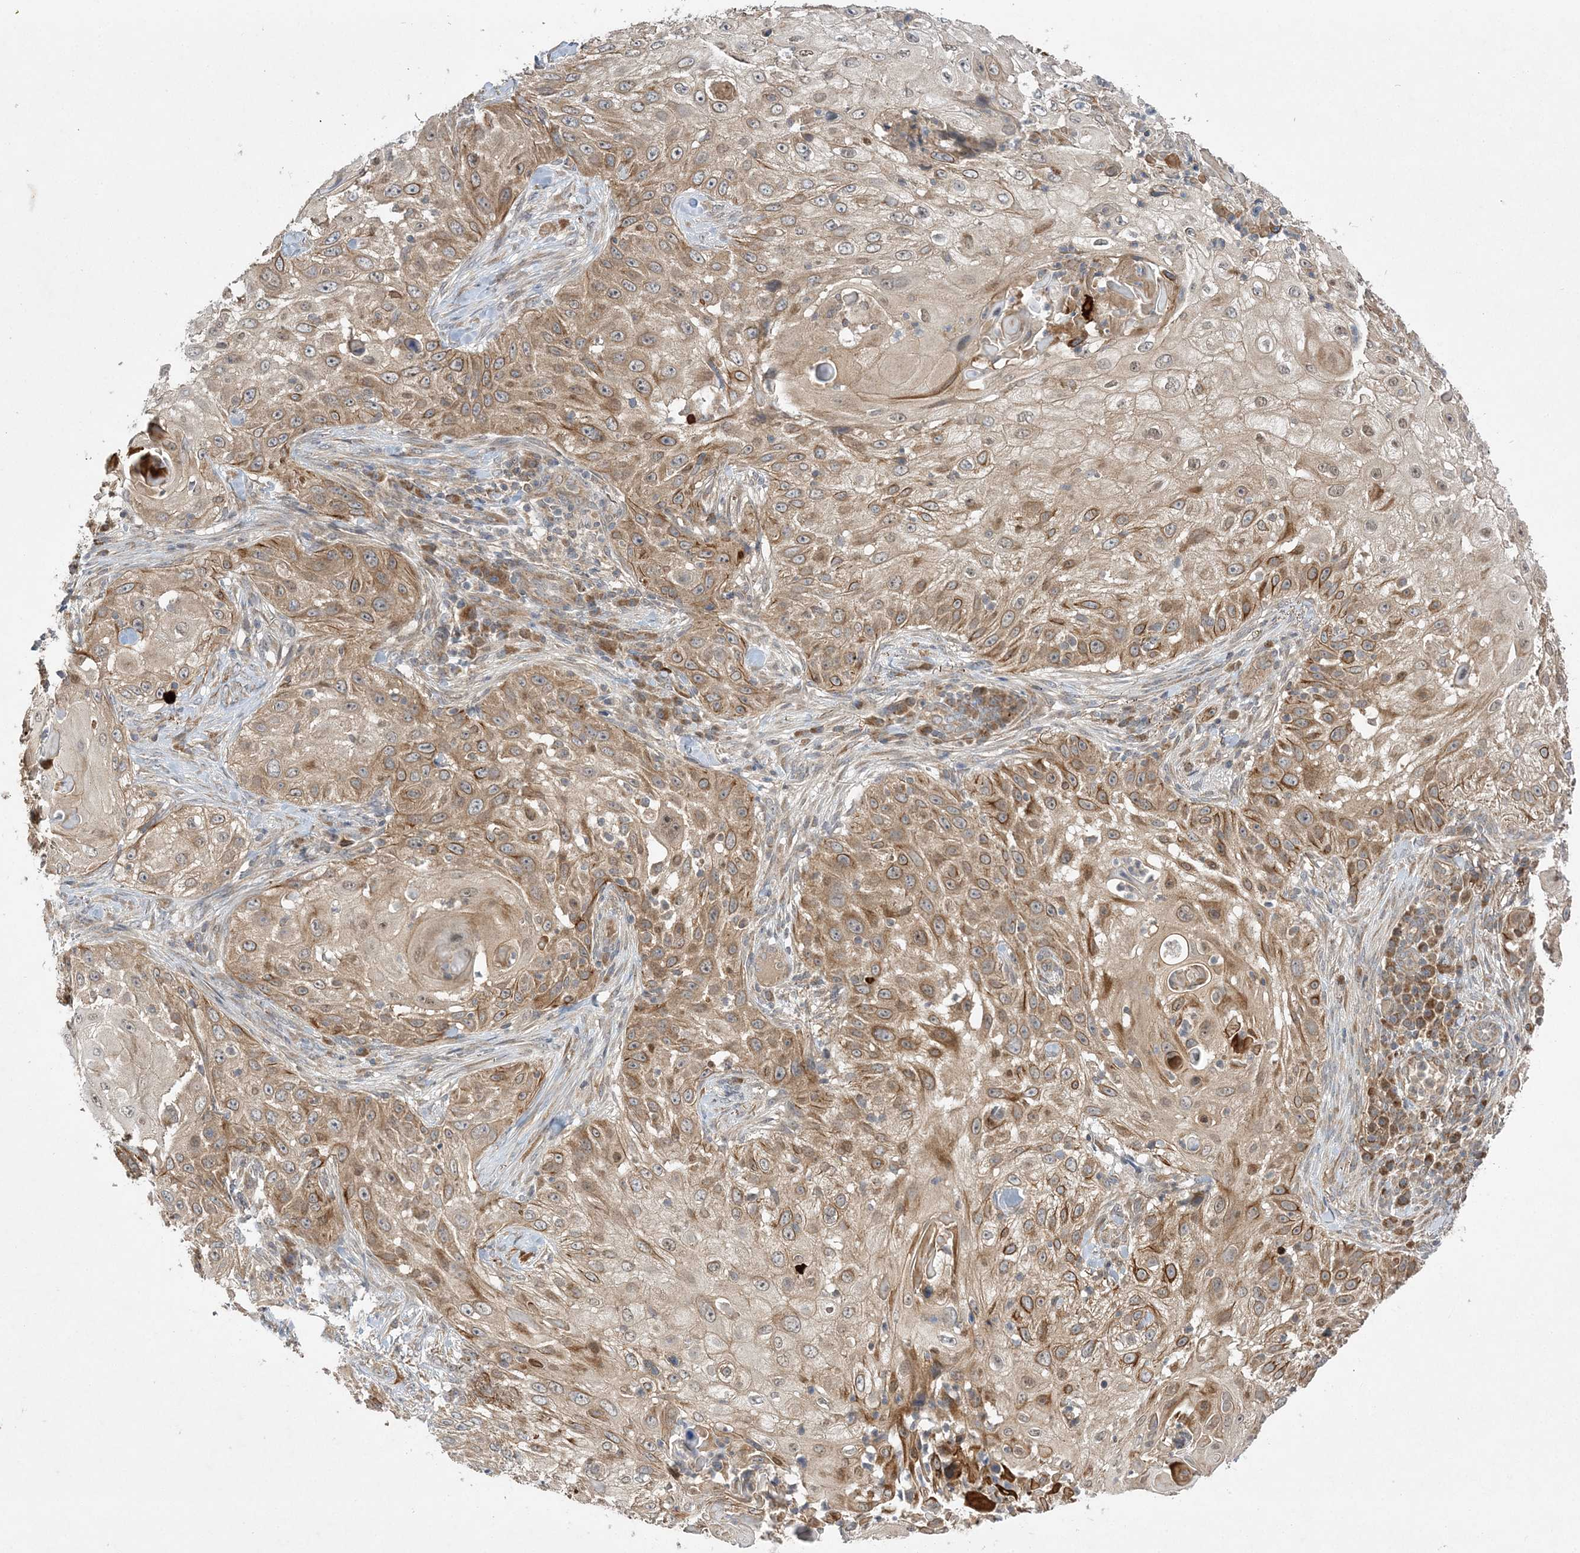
{"staining": {"intensity": "moderate", "quantity": ">75%", "location": "cytoplasmic/membranous"}, "tissue": "skin cancer", "cell_type": "Tumor cells", "image_type": "cancer", "snomed": [{"axis": "morphology", "description": "Squamous cell carcinoma, NOS"}, {"axis": "topography", "description": "Skin"}], "caption": "IHC staining of squamous cell carcinoma (skin), which exhibits medium levels of moderate cytoplasmic/membranous positivity in about >75% of tumor cells indicating moderate cytoplasmic/membranous protein positivity. The staining was performed using DAB (brown) for protein detection and nuclei were counterstained in hematoxylin (blue).", "gene": "MMADHC", "patient": {"sex": "female", "age": 44}}